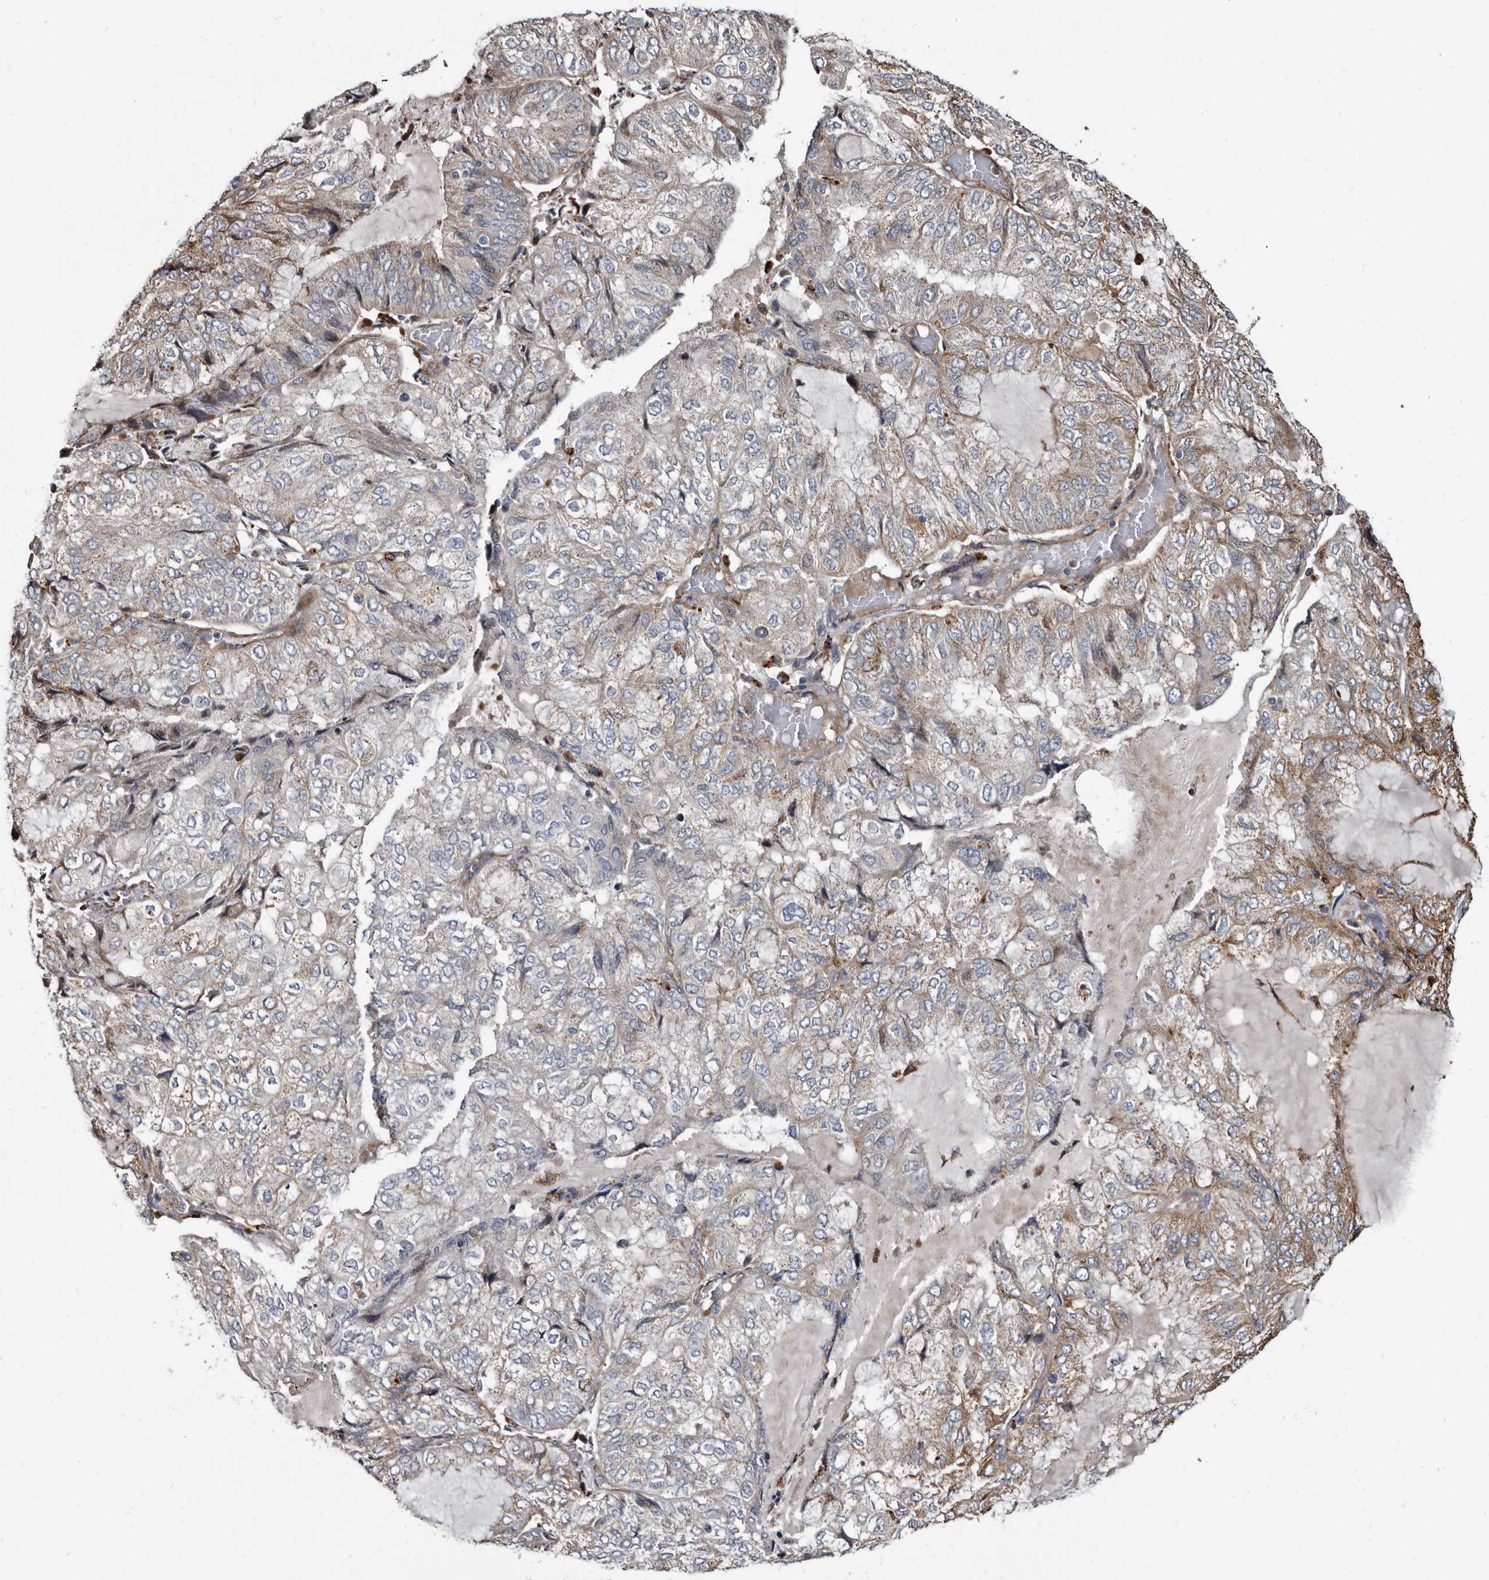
{"staining": {"intensity": "weak", "quantity": "25%-75%", "location": "cytoplasmic/membranous"}, "tissue": "endometrial cancer", "cell_type": "Tumor cells", "image_type": "cancer", "snomed": [{"axis": "morphology", "description": "Adenocarcinoma, NOS"}, {"axis": "topography", "description": "Endometrium"}], "caption": "An image showing weak cytoplasmic/membranous positivity in approximately 25%-75% of tumor cells in adenocarcinoma (endometrial), as visualized by brown immunohistochemical staining.", "gene": "CTSA", "patient": {"sex": "female", "age": 81}}